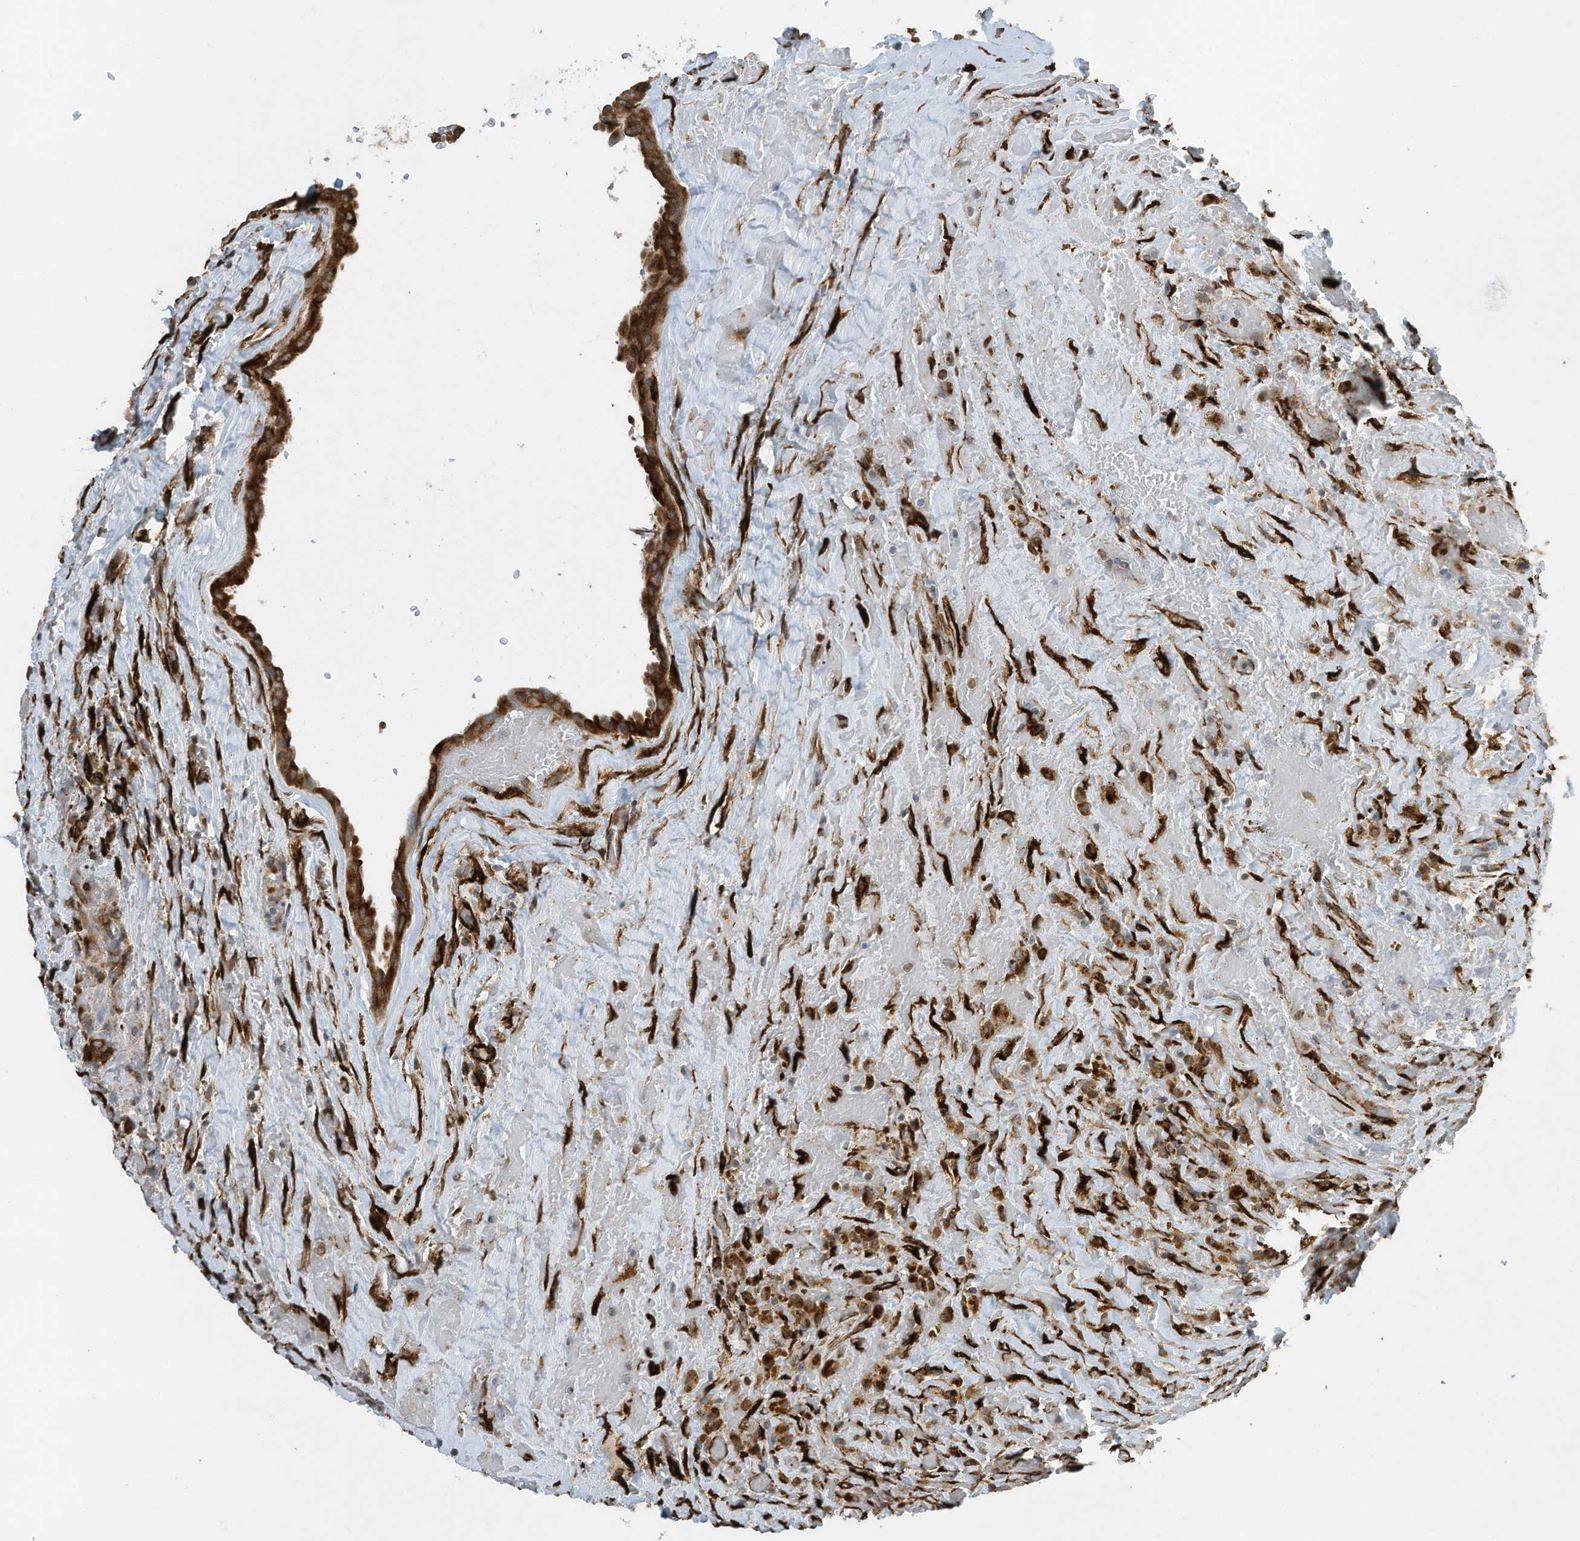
{"staining": {"intensity": "strong", "quantity": ">75%", "location": "cytoplasmic/membranous"}, "tissue": "thyroid cancer", "cell_type": "Tumor cells", "image_type": "cancer", "snomed": [{"axis": "morphology", "description": "Papillary adenocarcinoma, NOS"}, {"axis": "topography", "description": "Thyroid gland"}], "caption": "Tumor cells exhibit high levels of strong cytoplasmic/membranous positivity in about >75% of cells in papillary adenocarcinoma (thyroid). The protein of interest is stained brown, and the nuclei are stained in blue (DAB (3,3'-diaminobenzidine) IHC with brightfield microscopy, high magnification).", "gene": "ZBTB45", "patient": {"sex": "male", "age": 77}}